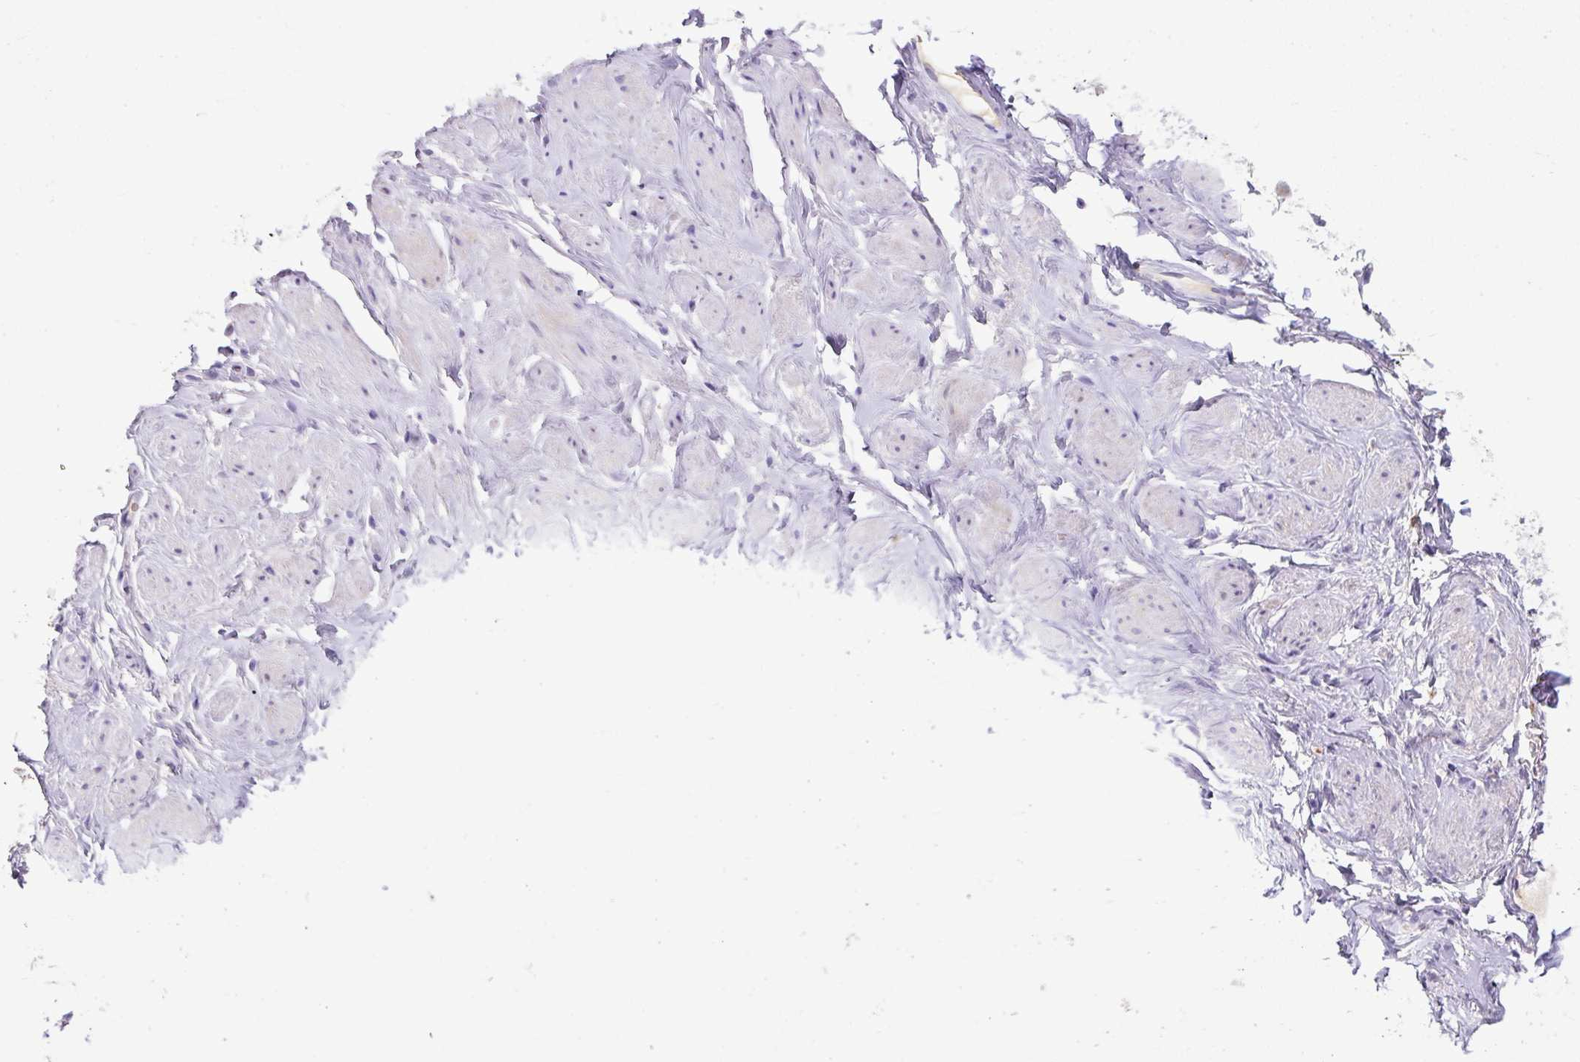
{"staining": {"intensity": "negative", "quantity": "none", "location": "none"}, "tissue": "adipose tissue", "cell_type": "Adipocytes", "image_type": "normal", "snomed": [{"axis": "morphology", "description": "Normal tissue, NOS"}, {"axis": "topography", "description": "Vagina"}, {"axis": "topography", "description": "Peripheral nerve tissue"}], "caption": "High magnification brightfield microscopy of benign adipose tissue stained with DAB (brown) and counterstained with hematoxylin (blue): adipocytes show no significant staining.", "gene": "SPTBN5", "patient": {"sex": "female", "age": 71}}